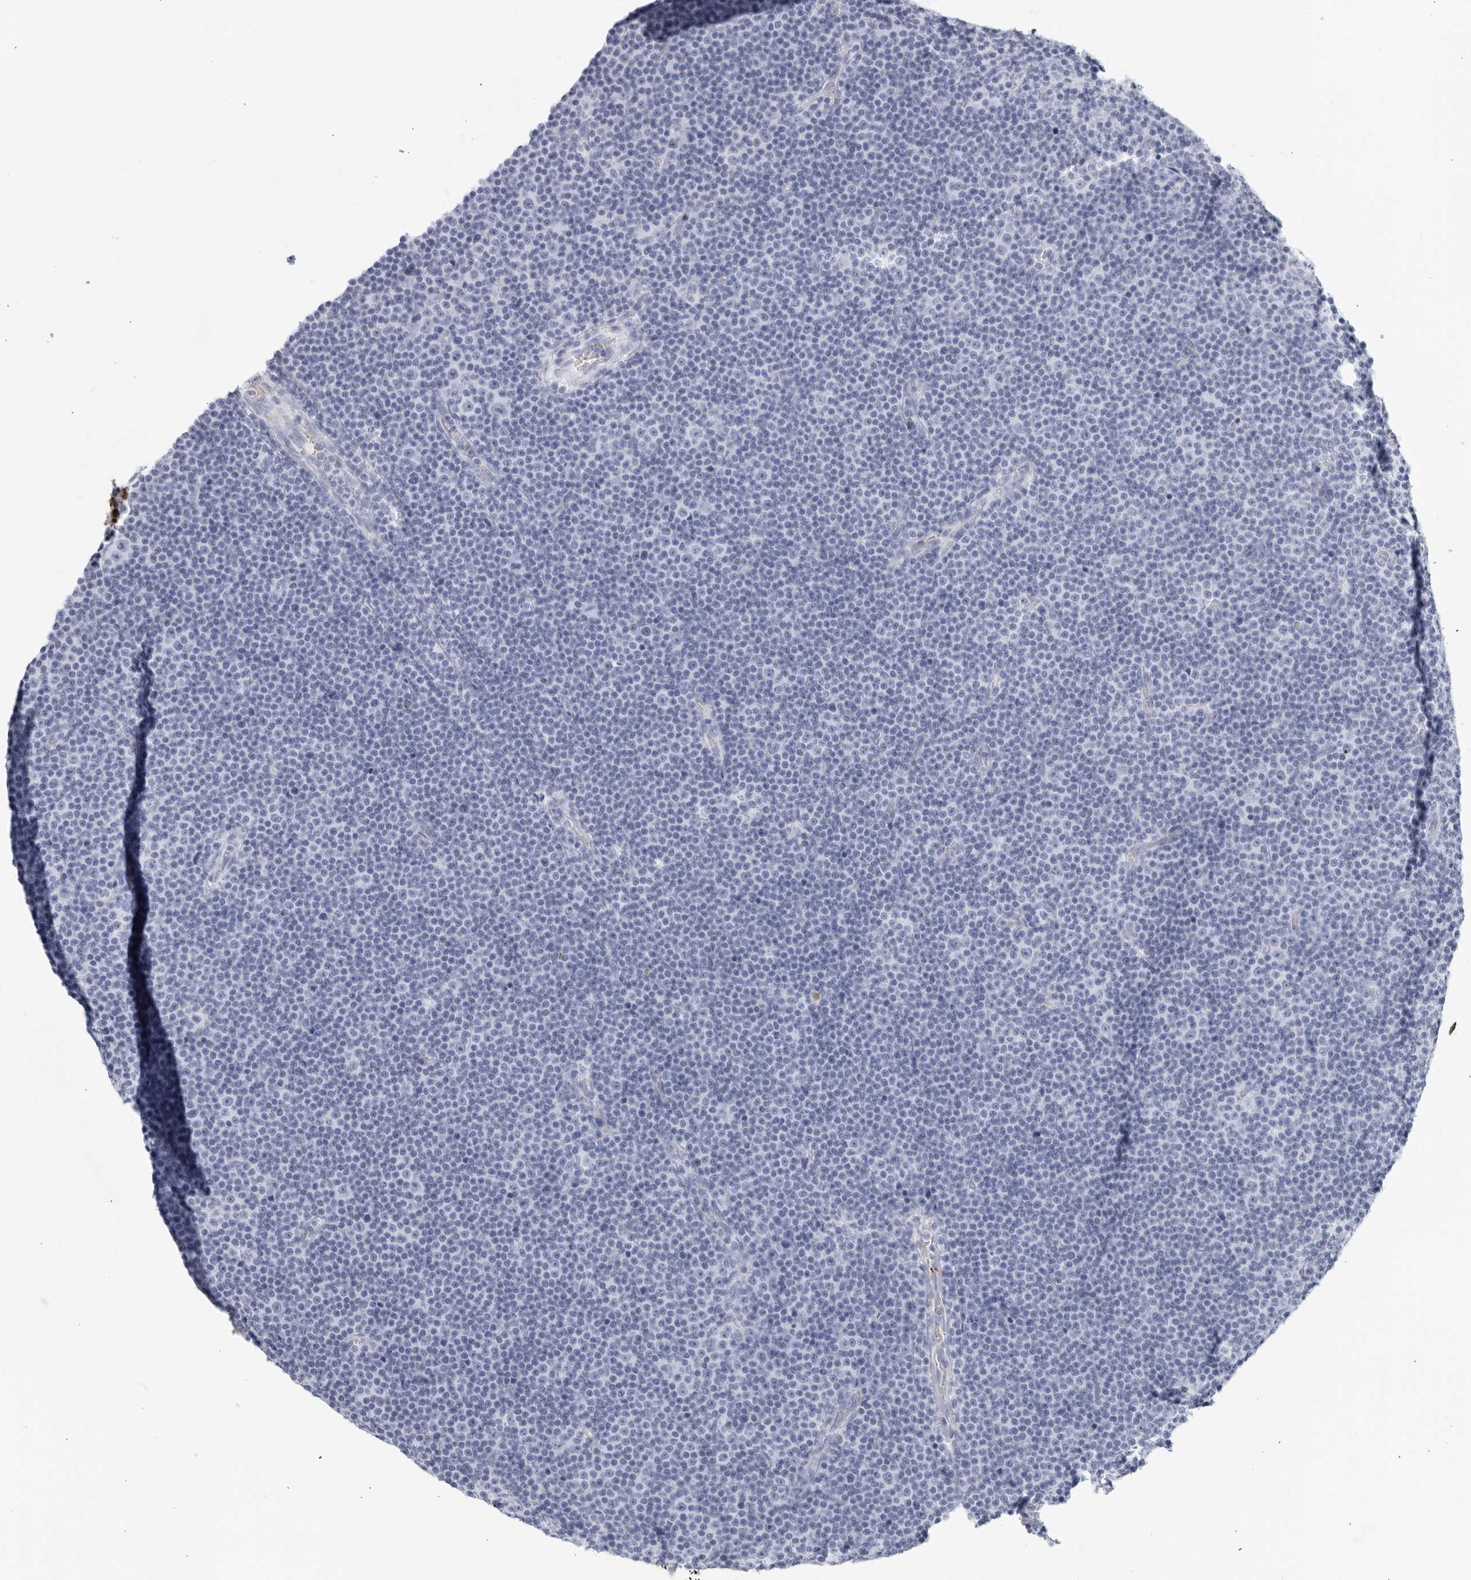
{"staining": {"intensity": "negative", "quantity": "none", "location": "none"}, "tissue": "lymphoma", "cell_type": "Tumor cells", "image_type": "cancer", "snomed": [{"axis": "morphology", "description": "Malignant lymphoma, non-Hodgkin's type, Low grade"}, {"axis": "topography", "description": "Lymph node"}], "caption": "A high-resolution photomicrograph shows immunohistochemistry staining of malignant lymphoma, non-Hodgkin's type (low-grade), which exhibits no significant positivity in tumor cells.", "gene": "FGG", "patient": {"sex": "female", "age": 67}}